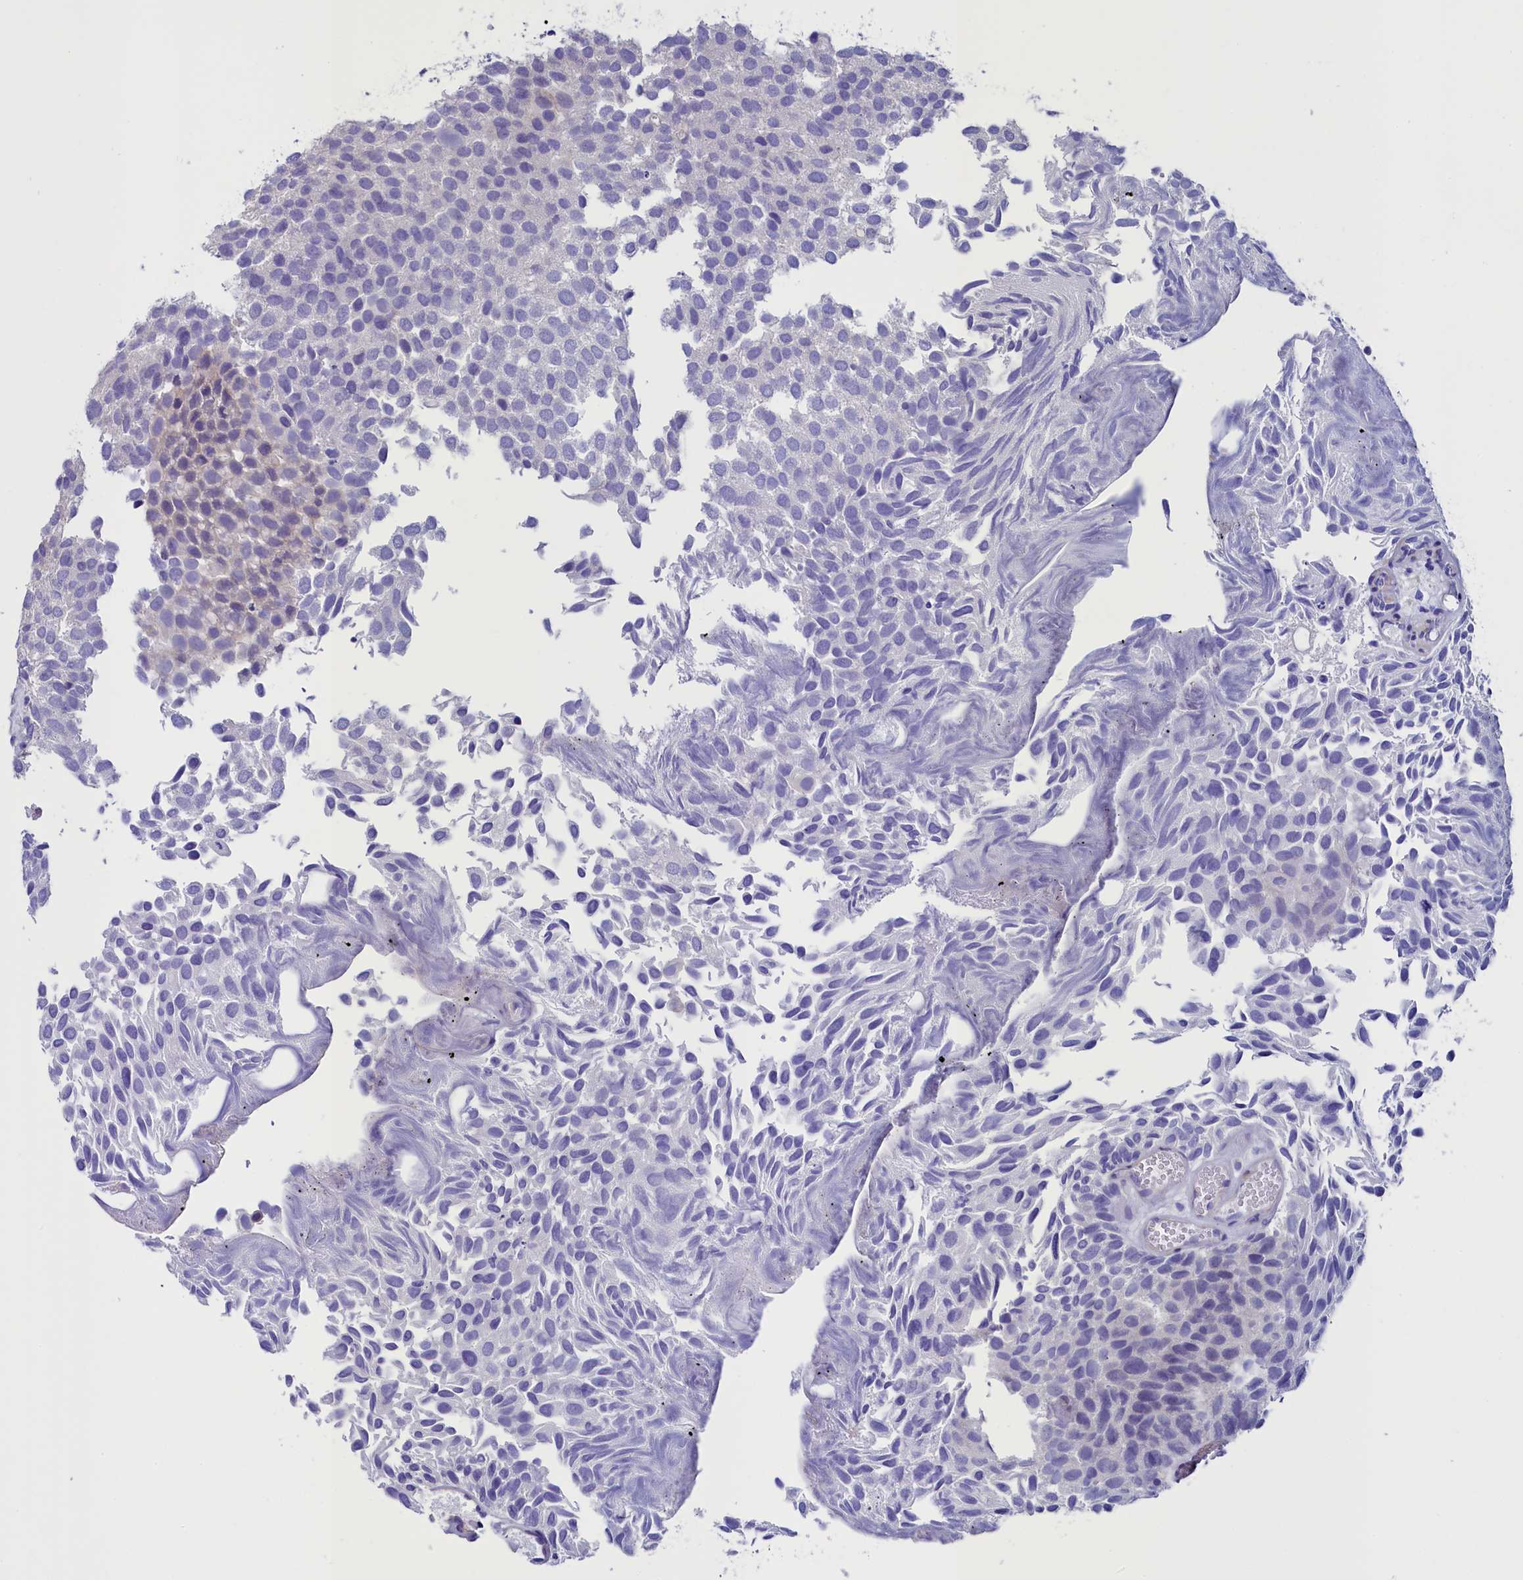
{"staining": {"intensity": "negative", "quantity": "none", "location": "none"}, "tissue": "urothelial cancer", "cell_type": "Tumor cells", "image_type": "cancer", "snomed": [{"axis": "morphology", "description": "Urothelial carcinoma, Low grade"}, {"axis": "topography", "description": "Urinary bladder"}], "caption": "Tumor cells are negative for protein expression in human urothelial carcinoma (low-grade).", "gene": "PDILT", "patient": {"sex": "male", "age": 89}}